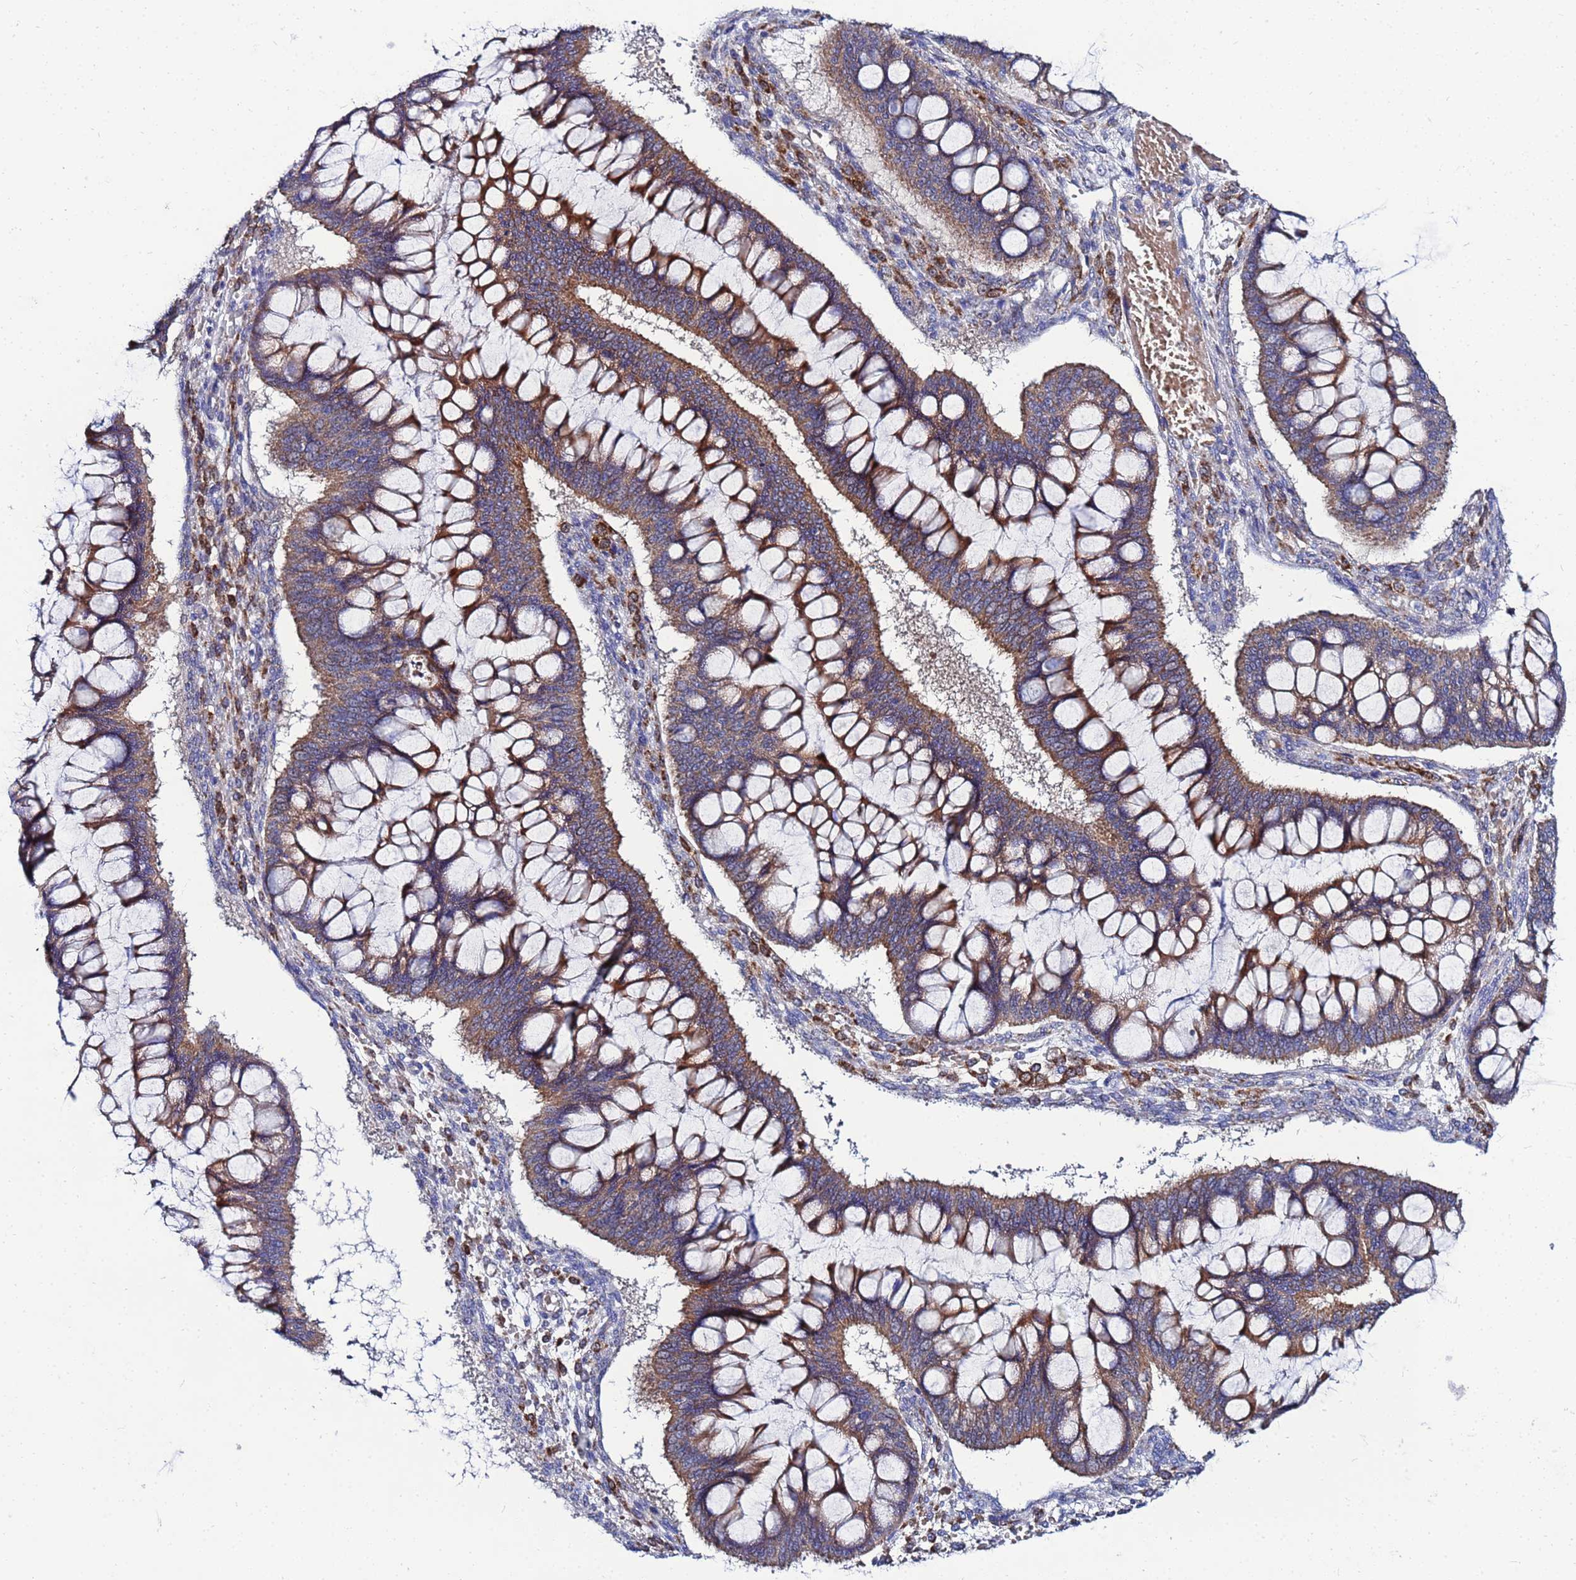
{"staining": {"intensity": "strong", "quantity": ">75%", "location": "cytoplasmic/membranous"}, "tissue": "ovarian cancer", "cell_type": "Tumor cells", "image_type": "cancer", "snomed": [{"axis": "morphology", "description": "Cystadenocarcinoma, mucinous, NOS"}, {"axis": "topography", "description": "Ovary"}], "caption": "Mucinous cystadenocarcinoma (ovarian) tissue shows strong cytoplasmic/membranous expression in about >75% of tumor cells, visualized by immunohistochemistry. The protein of interest is shown in brown color, while the nuclei are stained blue.", "gene": "FAHD2A", "patient": {"sex": "female", "age": 73}}